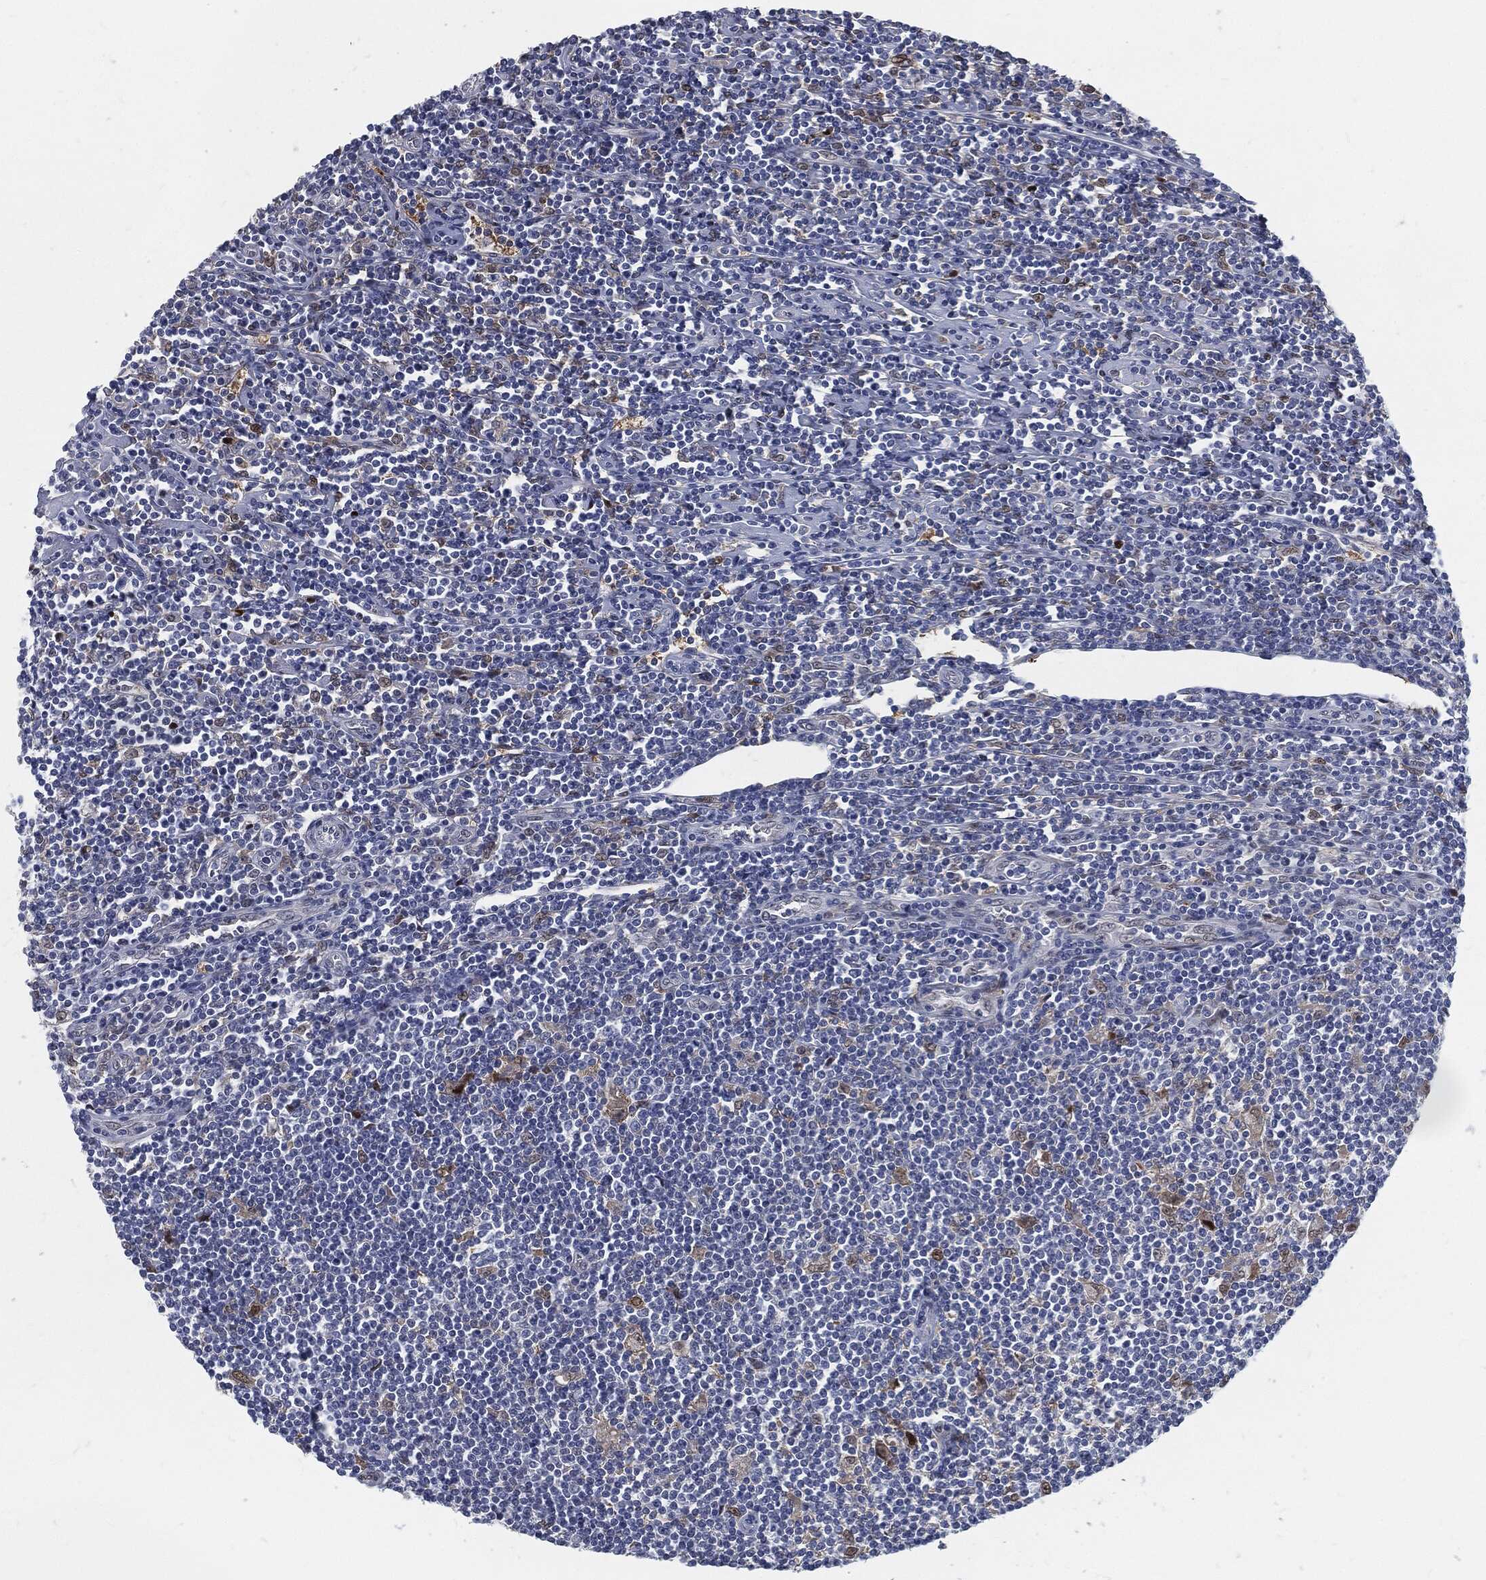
{"staining": {"intensity": "weak", "quantity": "25%-75%", "location": "cytoplasmic/membranous"}, "tissue": "lymphoma", "cell_type": "Tumor cells", "image_type": "cancer", "snomed": [{"axis": "morphology", "description": "Hodgkin's disease, NOS"}, {"axis": "topography", "description": "Lymph node"}], "caption": "Hodgkin's disease tissue reveals weak cytoplasmic/membranous positivity in about 25%-75% of tumor cells", "gene": "PROM1", "patient": {"sex": "male", "age": 40}}